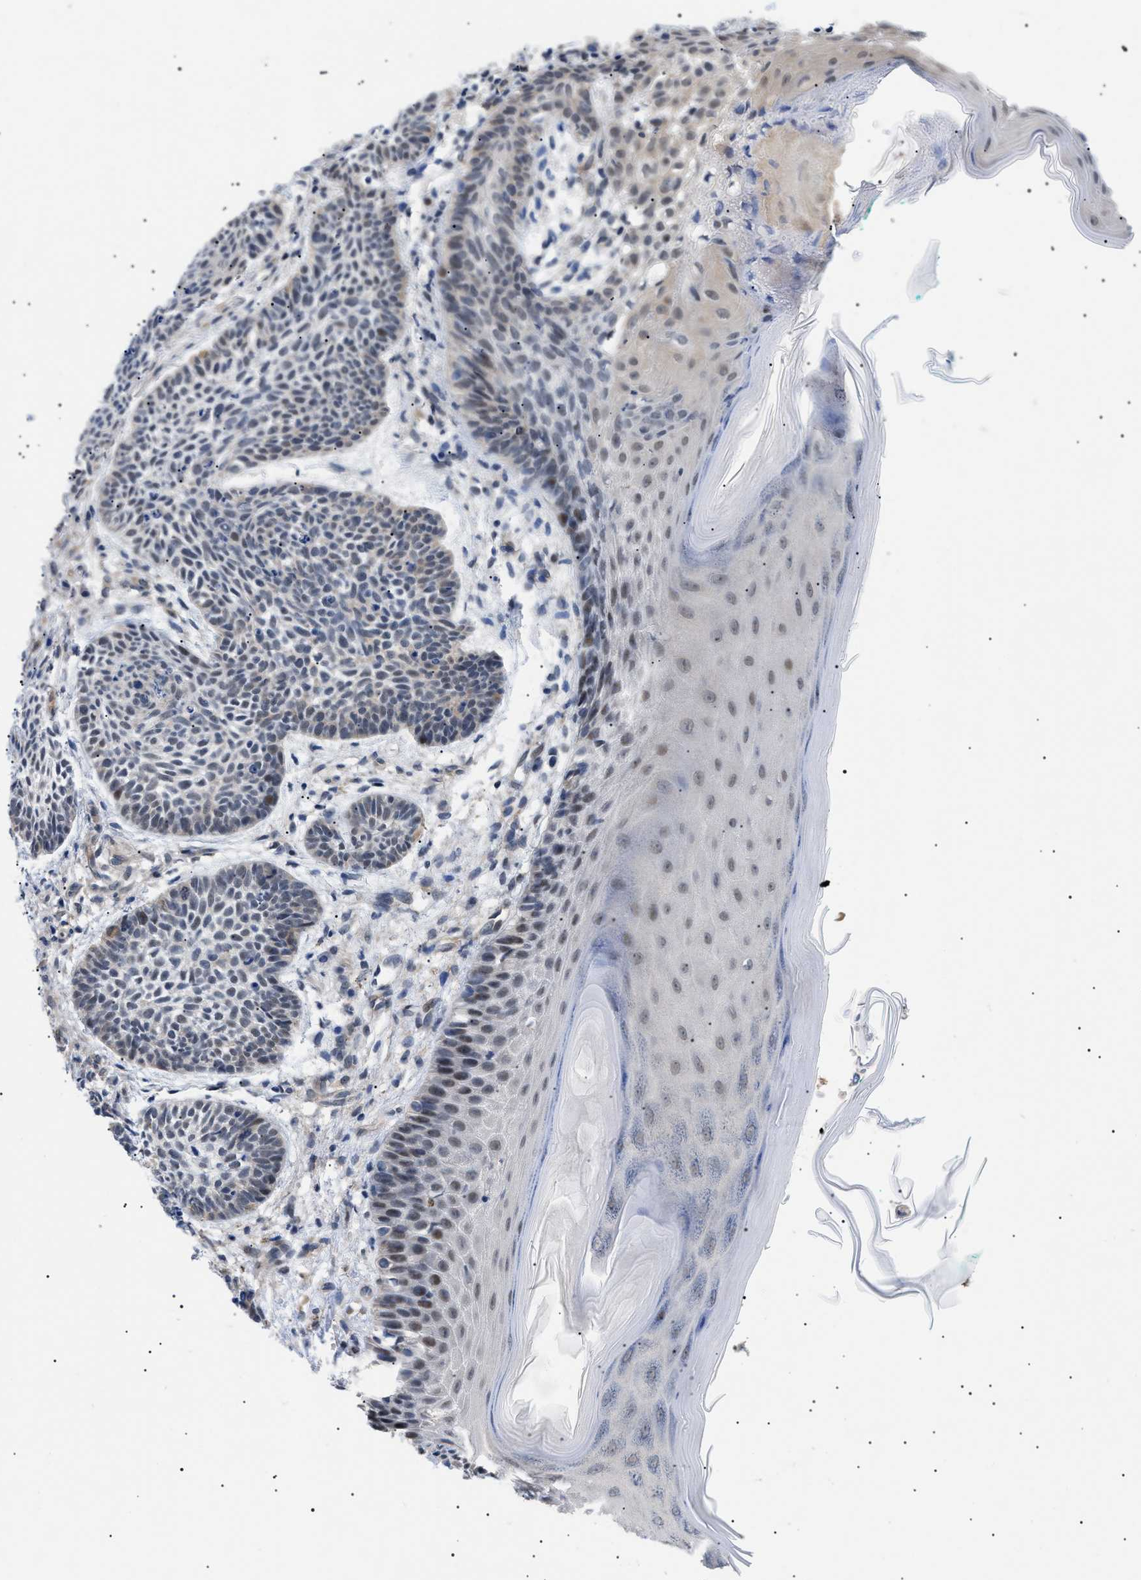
{"staining": {"intensity": "weak", "quantity": "25%-75%", "location": "cytoplasmic/membranous"}, "tissue": "skin cancer", "cell_type": "Tumor cells", "image_type": "cancer", "snomed": [{"axis": "morphology", "description": "Basal cell carcinoma"}, {"axis": "topography", "description": "Skin"}], "caption": "Weak cytoplasmic/membranous positivity for a protein is appreciated in about 25%-75% of tumor cells of skin basal cell carcinoma using immunohistochemistry (IHC).", "gene": "GARRE1", "patient": {"sex": "male", "age": 60}}